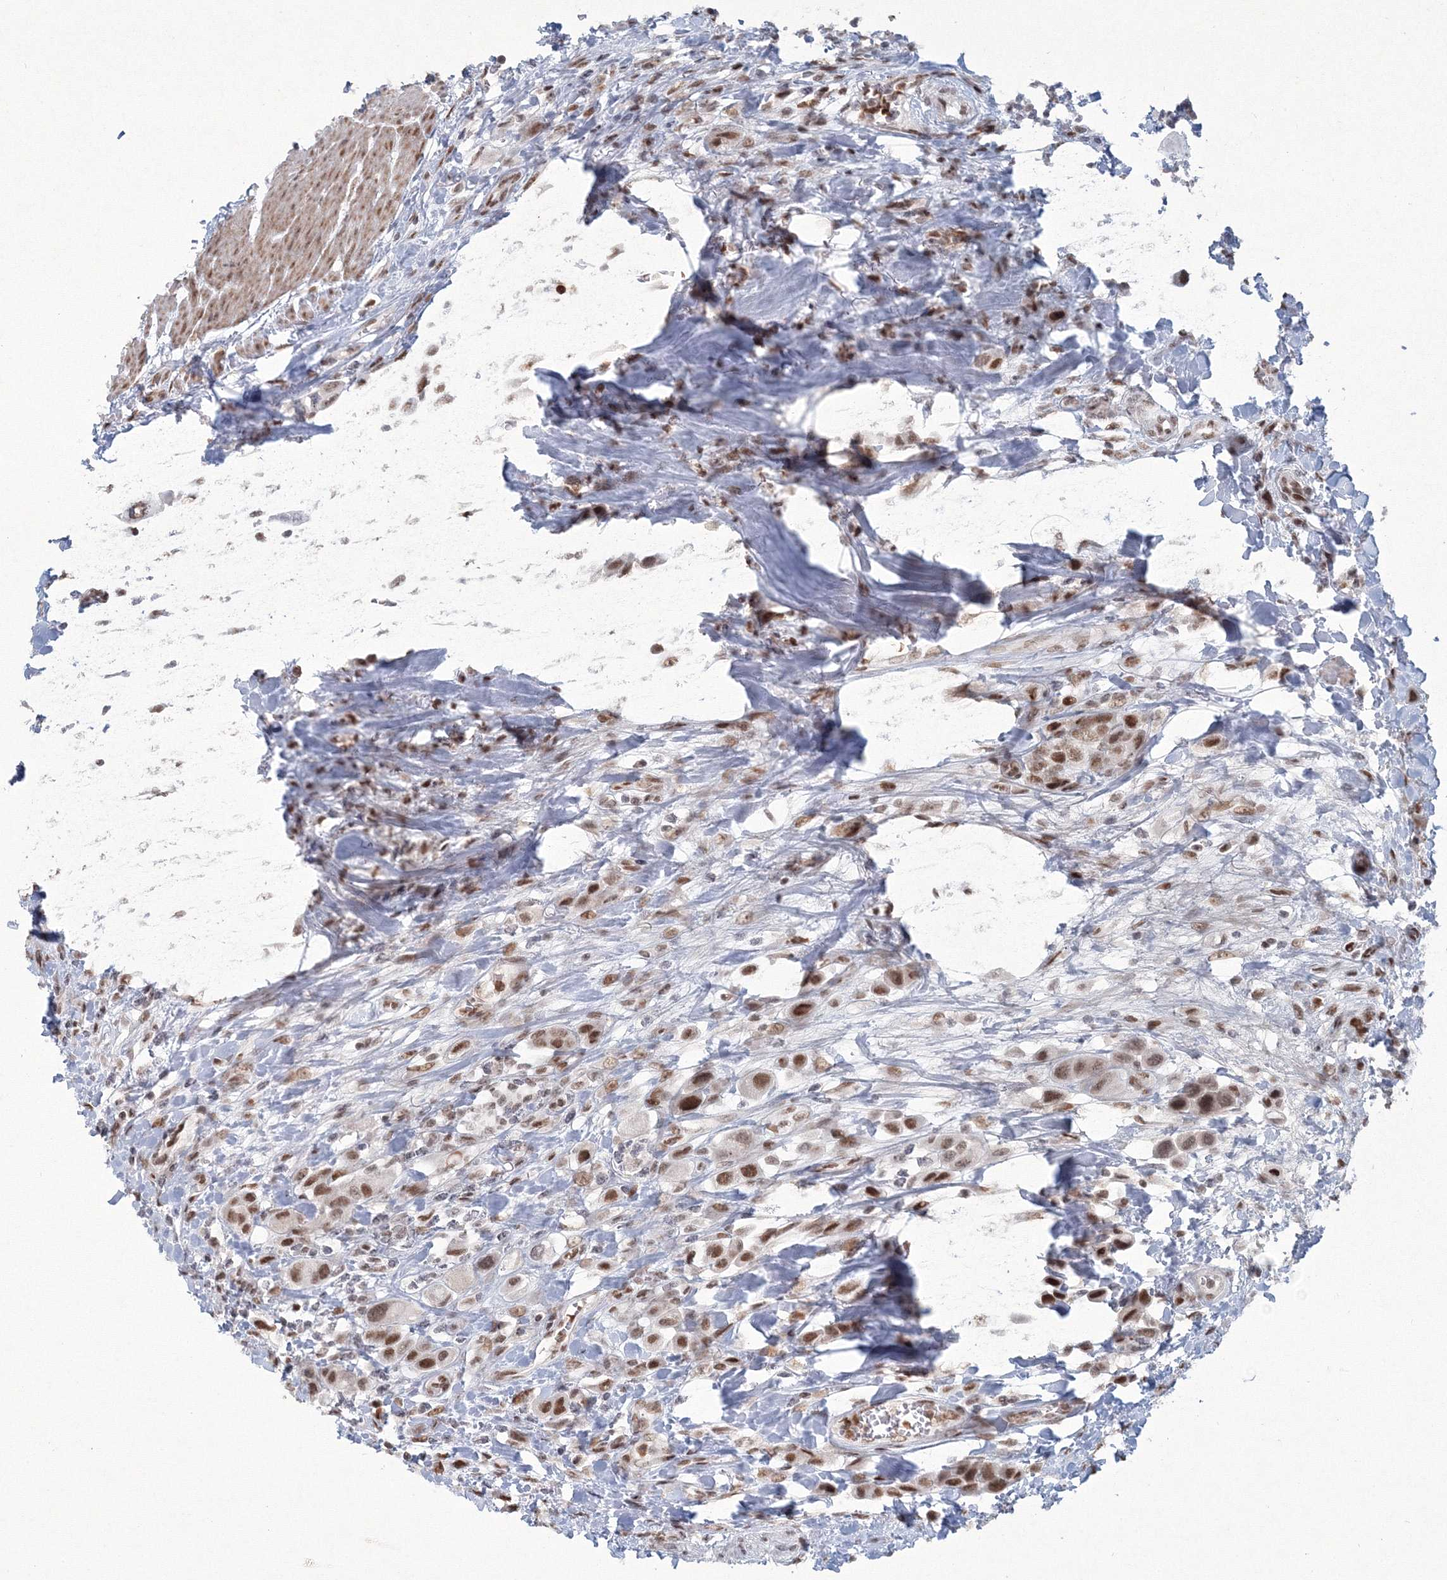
{"staining": {"intensity": "moderate", "quantity": ">75%", "location": "nuclear"}, "tissue": "urothelial cancer", "cell_type": "Tumor cells", "image_type": "cancer", "snomed": [{"axis": "morphology", "description": "Urothelial carcinoma, High grade"}, {"axis": "topography", "description": "Urinary bladder"}], "caption": "This histopathology image shows immunohistochemistry staining of high-grade urothelial carcinoma, with medium moderate nuclear expression in about >75% of tumor cells.", "gene": "C3orf33", "patient": {"sex": "male", "age": 50}}